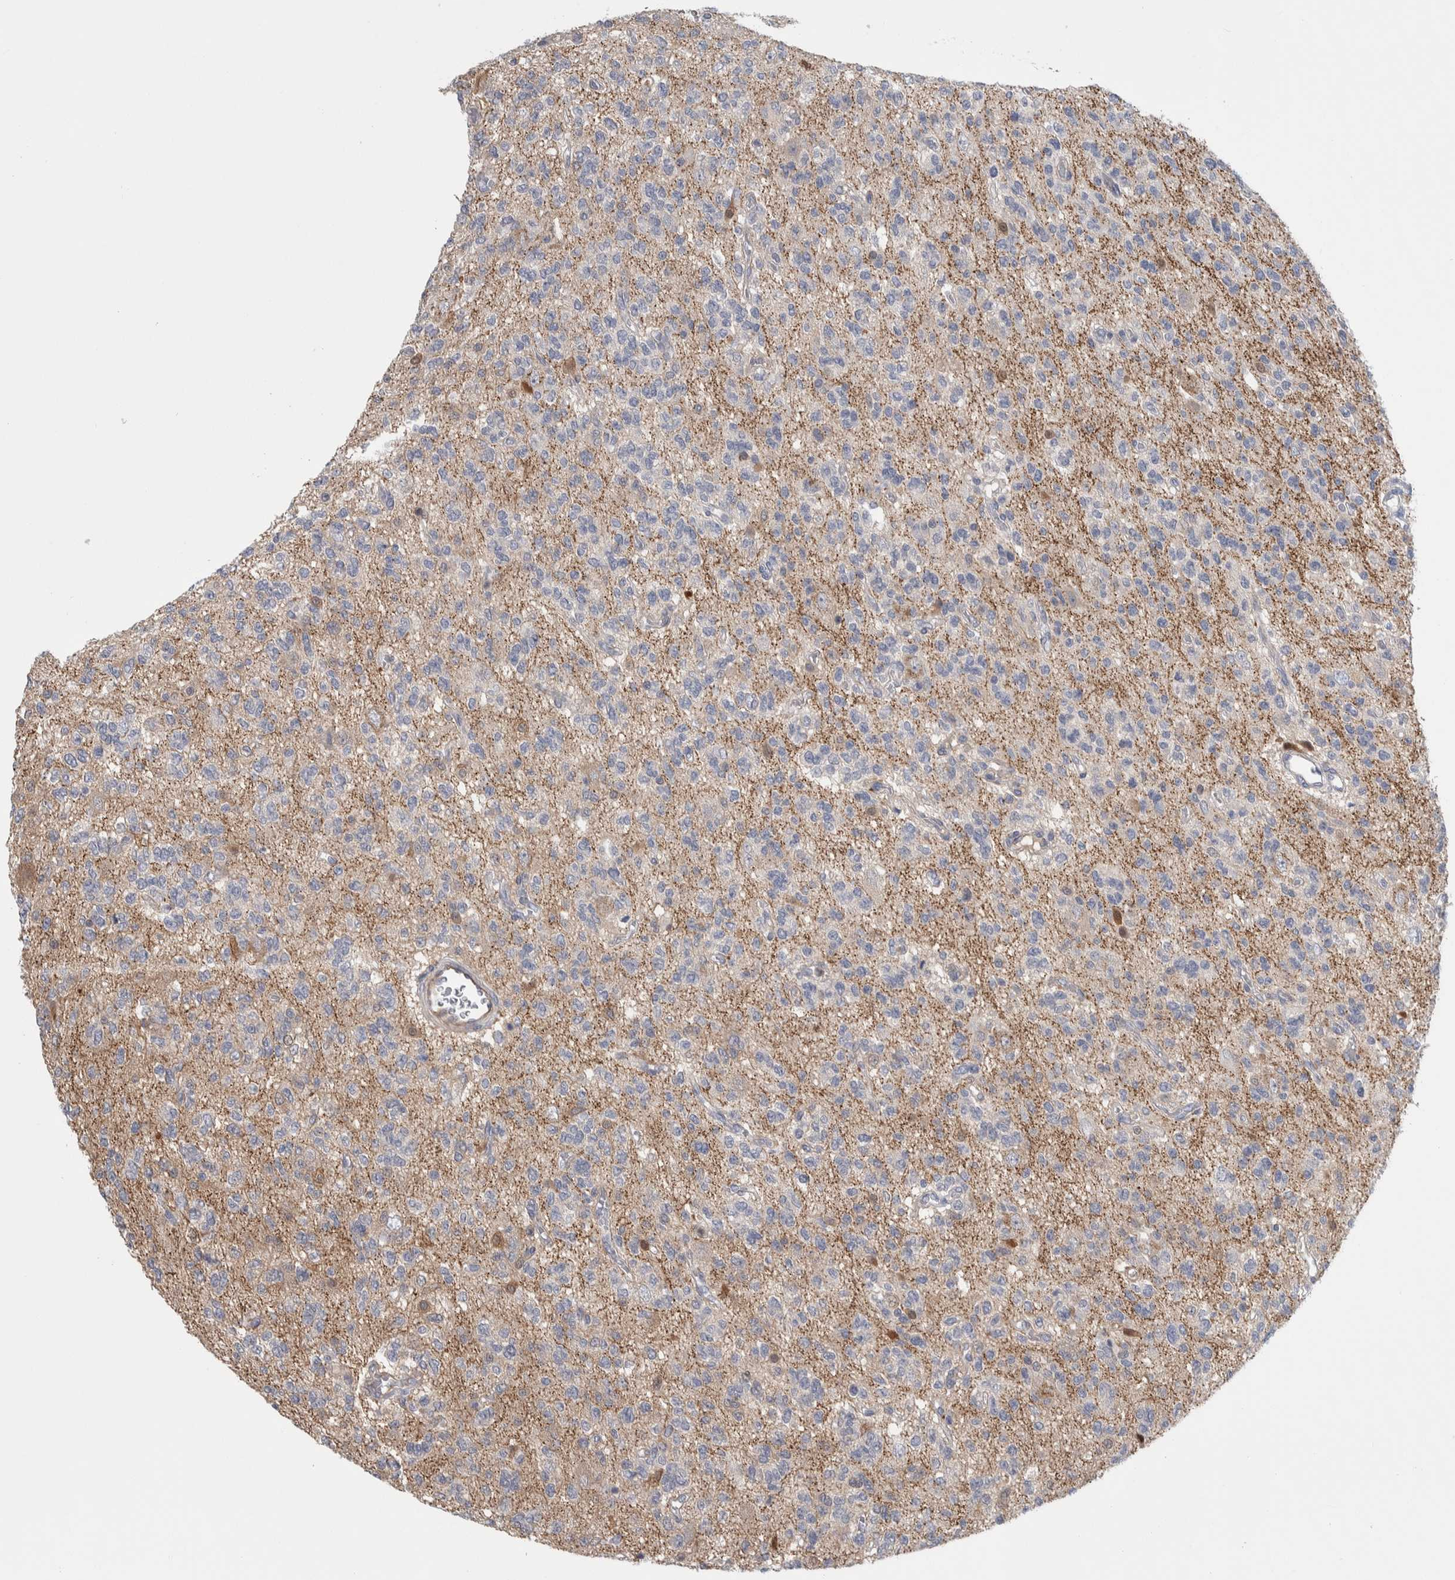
{"staining": {"intensity": "negative", "quantity": "none", "location": "none"}, "tissue": "glioma", "cell_type": "Tumor cells", "image_type": "cancer", "snomed": [{"axis": "morphology", "description": "Glioma, malignant, Low grade"}, {"axis": "topography", "description": "Brain"}], "caption": "Tumor cells are negative for brown protein staining in glioma.", "gene": "ZNF862", "patient": {"sex": "male", "age": 38}}